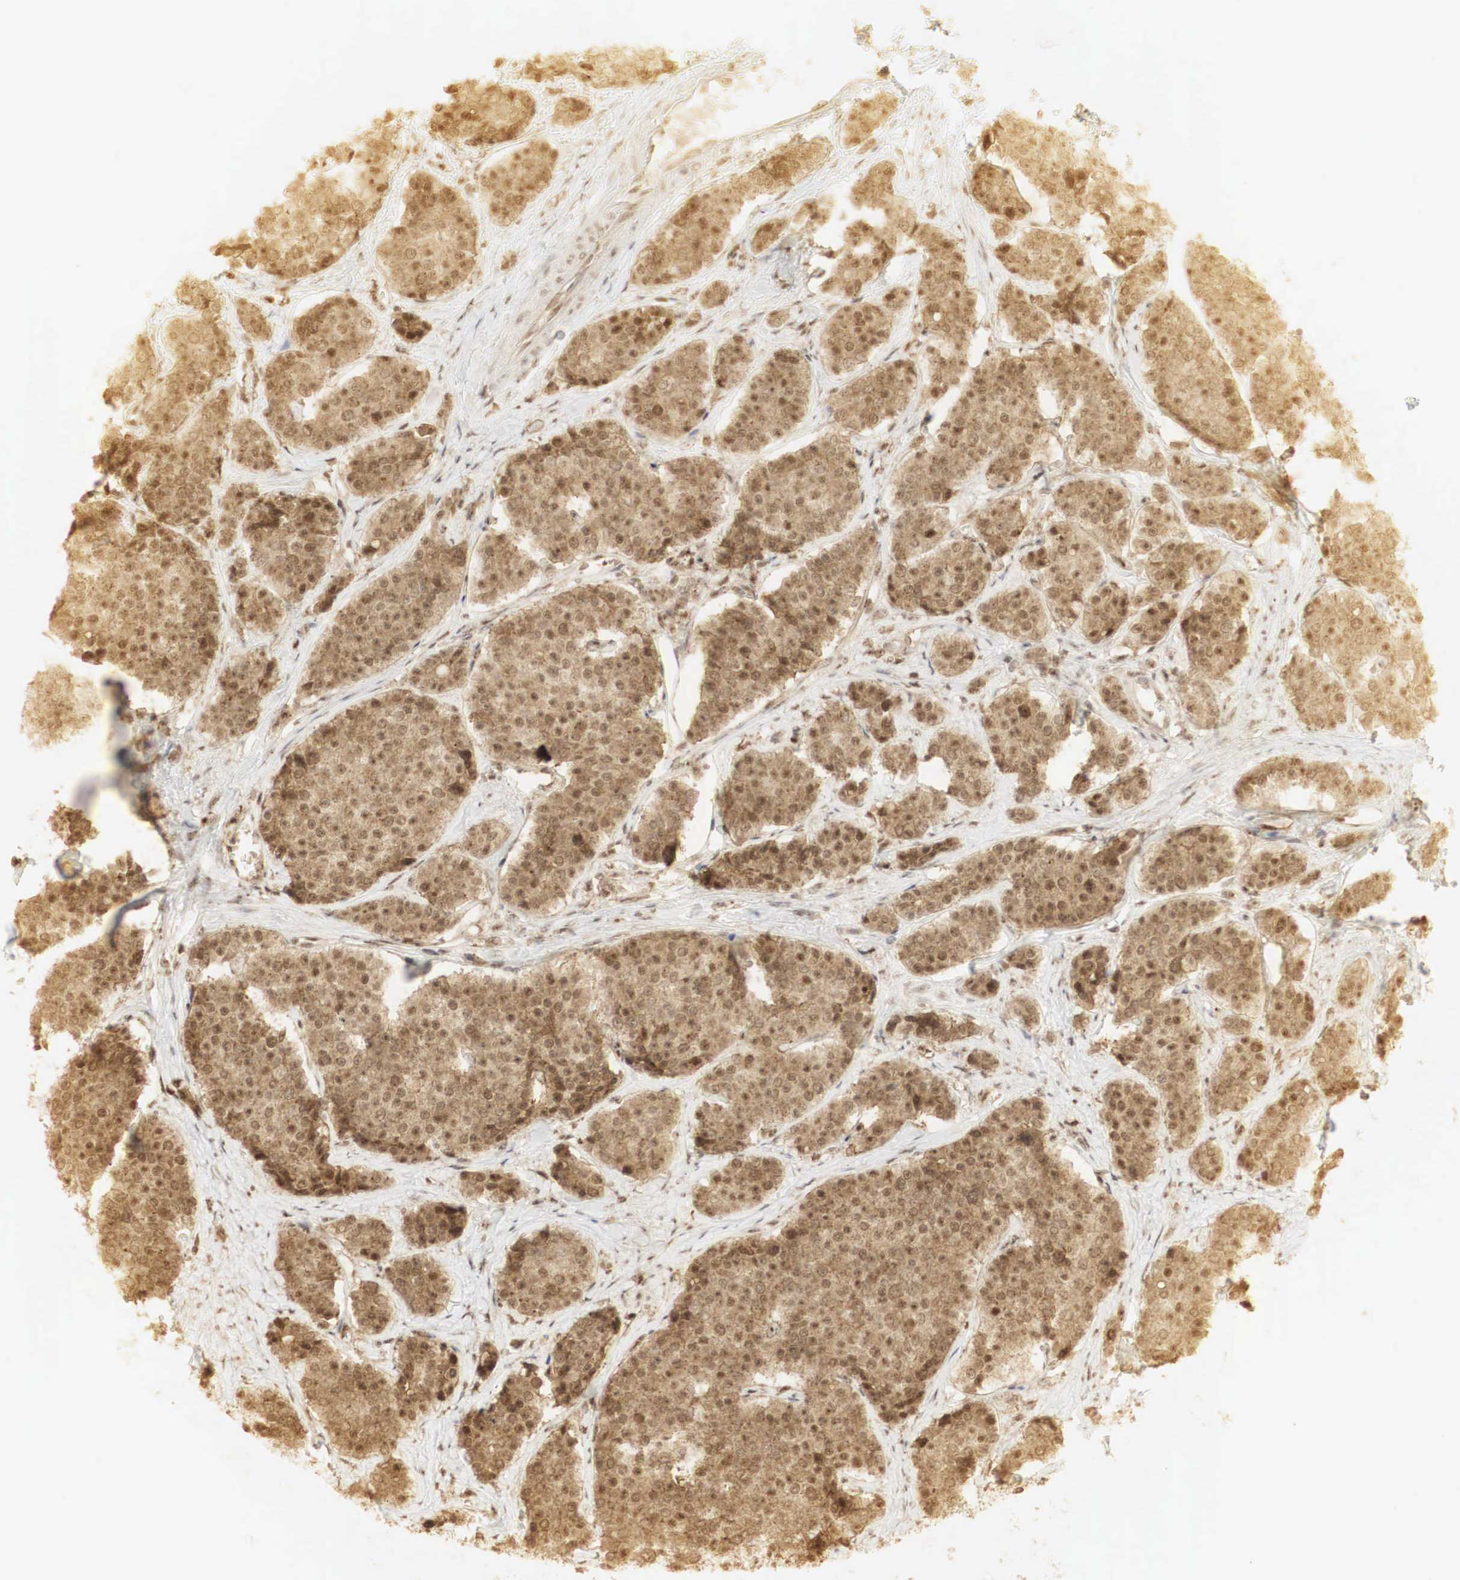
{"staining": {"intensity": "moderate", "quantity": ">75%", "location": "cytoplasmic/membranous,nuclear"}, "tissue": "carcinoid", "cell_type": "Tumor cells", "image_type": "cancer", "snomed": [{"axis": "morphology", "description": "Carcinoid, malignant, NOS"}, {"axis": "topography", "description": "Small intestine"}], "caption": "Immunohistochemistry (IHC) micrograph of carcinoid (malignant) stained for a protein (brown), which reveals medium levels of moderate cytoplasmic/membranous and nuclear positivity in approximately >75% of tumor cells.", "gene": "RNF113A", "patient": {"sex": "male", "age": 60}}